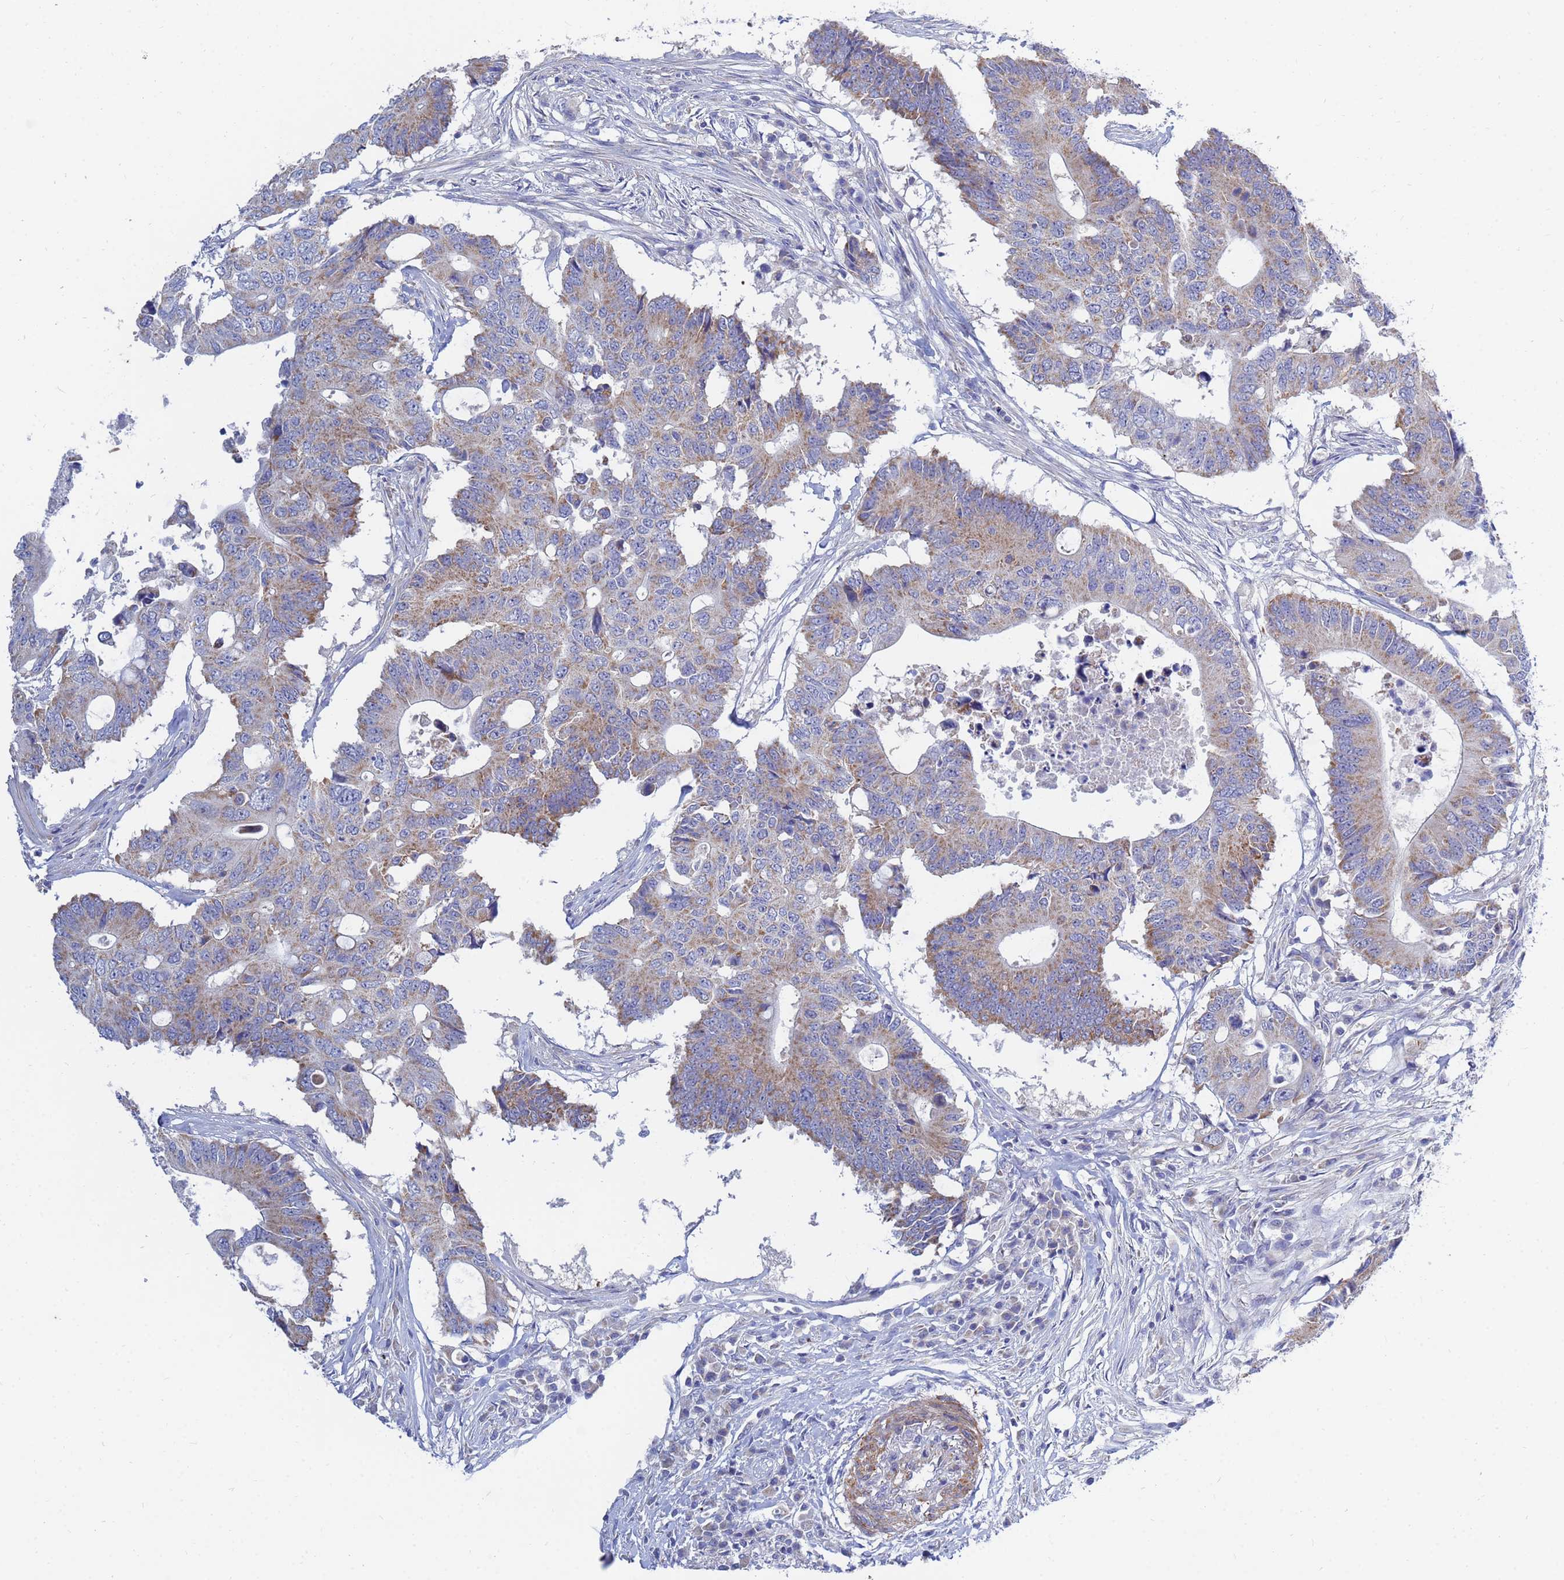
{"staining": {"intensity": "moderate", "quantity": "25%-75%", "location": "cytoplasmic/membranous"}, "tissue": "colorectal cancer", "cell_type": "Tumor cells", "image_type": "cancer", "snomed": [{"axis": "morphology", "description": "Adenocarcinoma, NOS"}, {"axis": "topography", "description": "Colon"}], "caption": "Tumor cells exhibit medium levels of moderate cytoplasmic/membranous staining in about 25%-75% of cells in colorectal cancer (adenocarcinoma). Using DAB (3,3'-diaminobenzidine) (brown) and hematoxylin (blue) stains, captured at high magnification using brightfield microscopy.", "gene": "SDR39U1", "patient": {"sex": "male", "age": 71}}